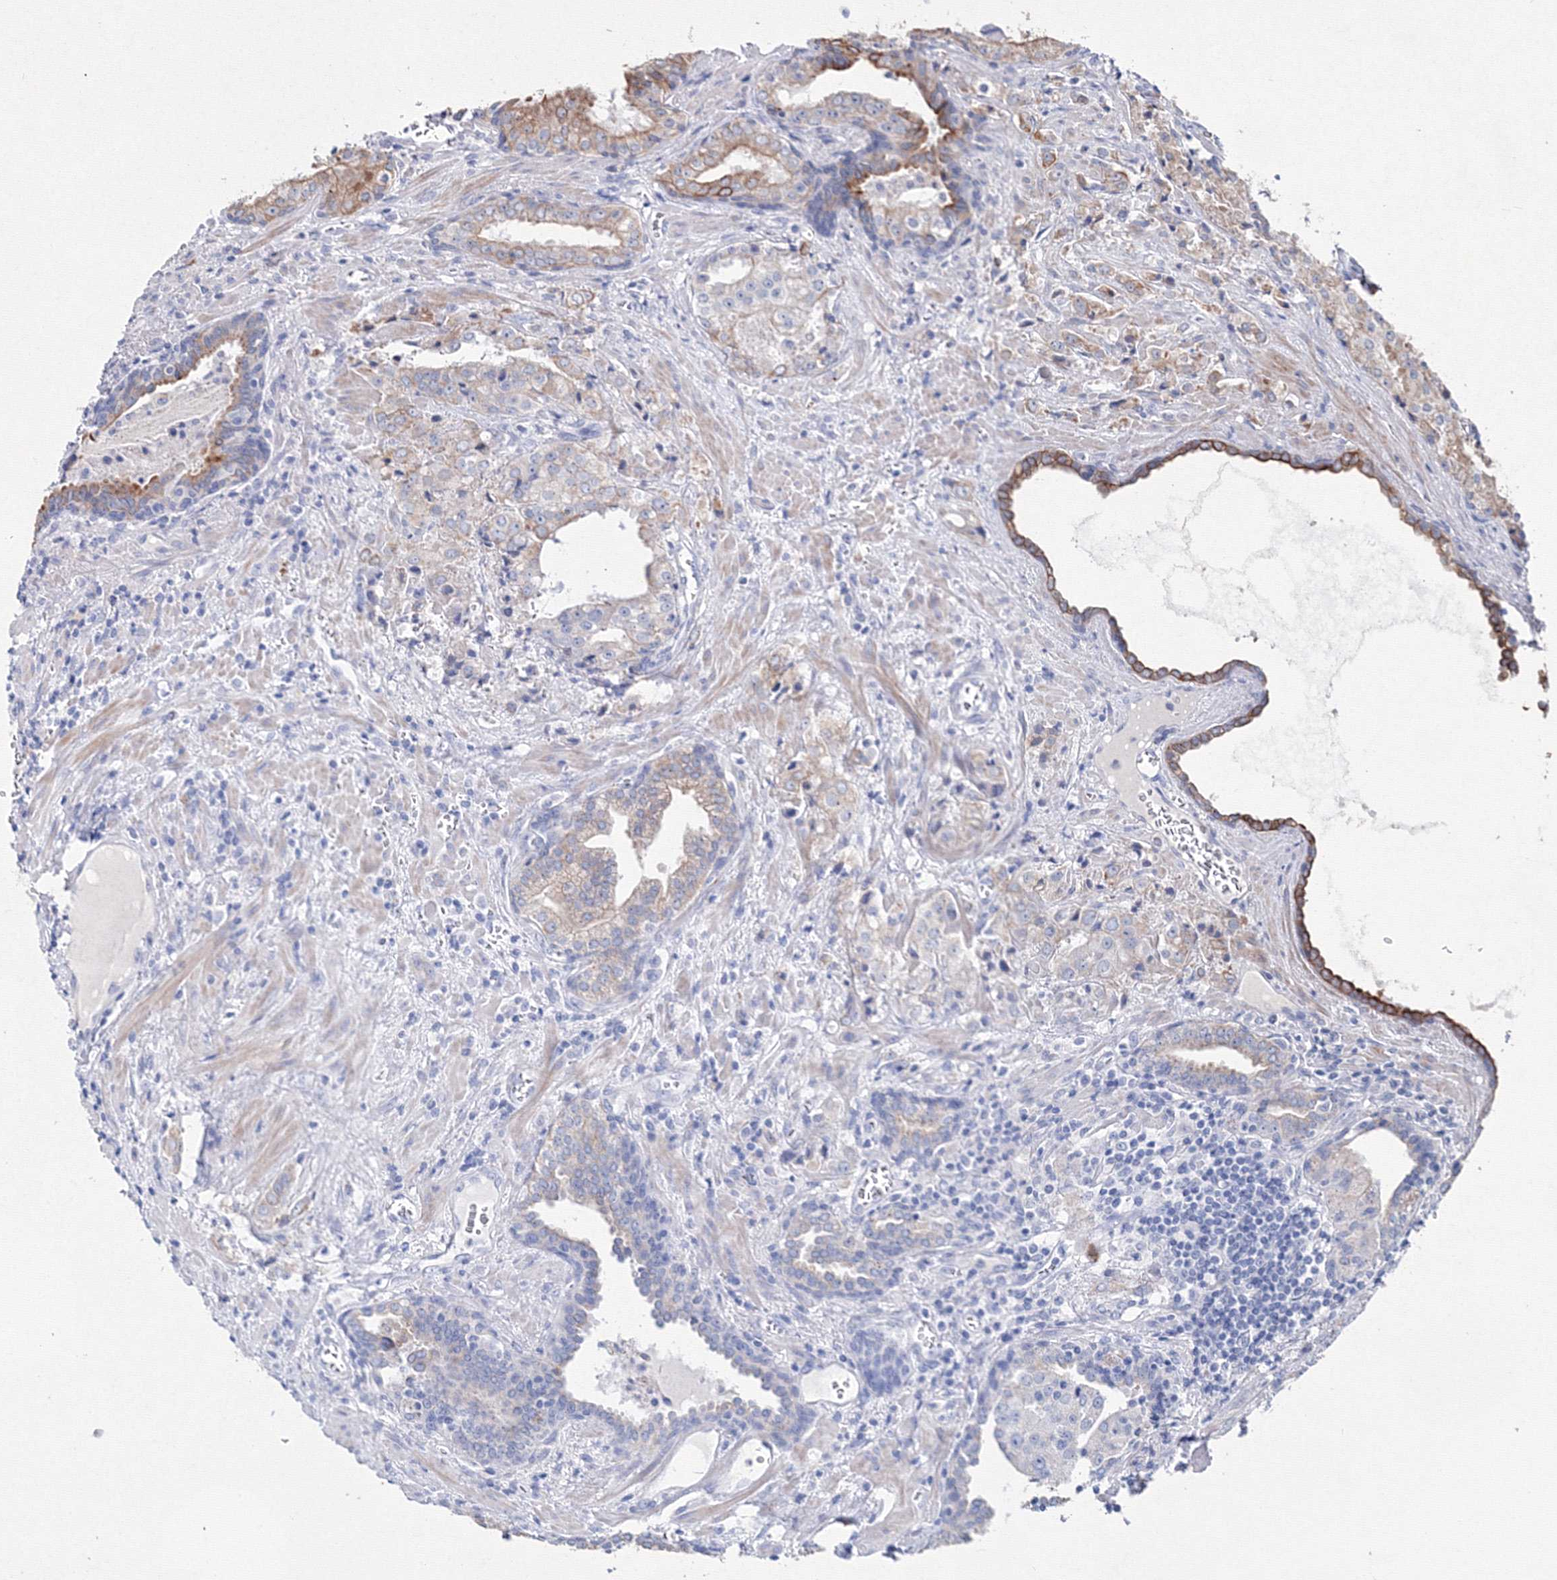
{"staining": {"intensity": "moderate", "quantity": "<25%", "location": "cytoplasmic/membranous"}, "tissue": "prostate cancer", "cell_type": "Tumor cells", "image_type": "cancer", "snomed": [{"axis": "morphology", "description": "Adenocarcinoma, High grade"}, {"axis": "topography", "description": "Prostate"}], "caption": "IHC of prostate cancer (high-grade adenocarcinoma) reveals low levels of moderate cytoplasmic/membranous staining in about <25% of tumor cells. IHC stains the protein of interest in brown and the nuclei are stained blue.", "gene": "SMIM29", "patient": {"sex": "male", "age": 68}}